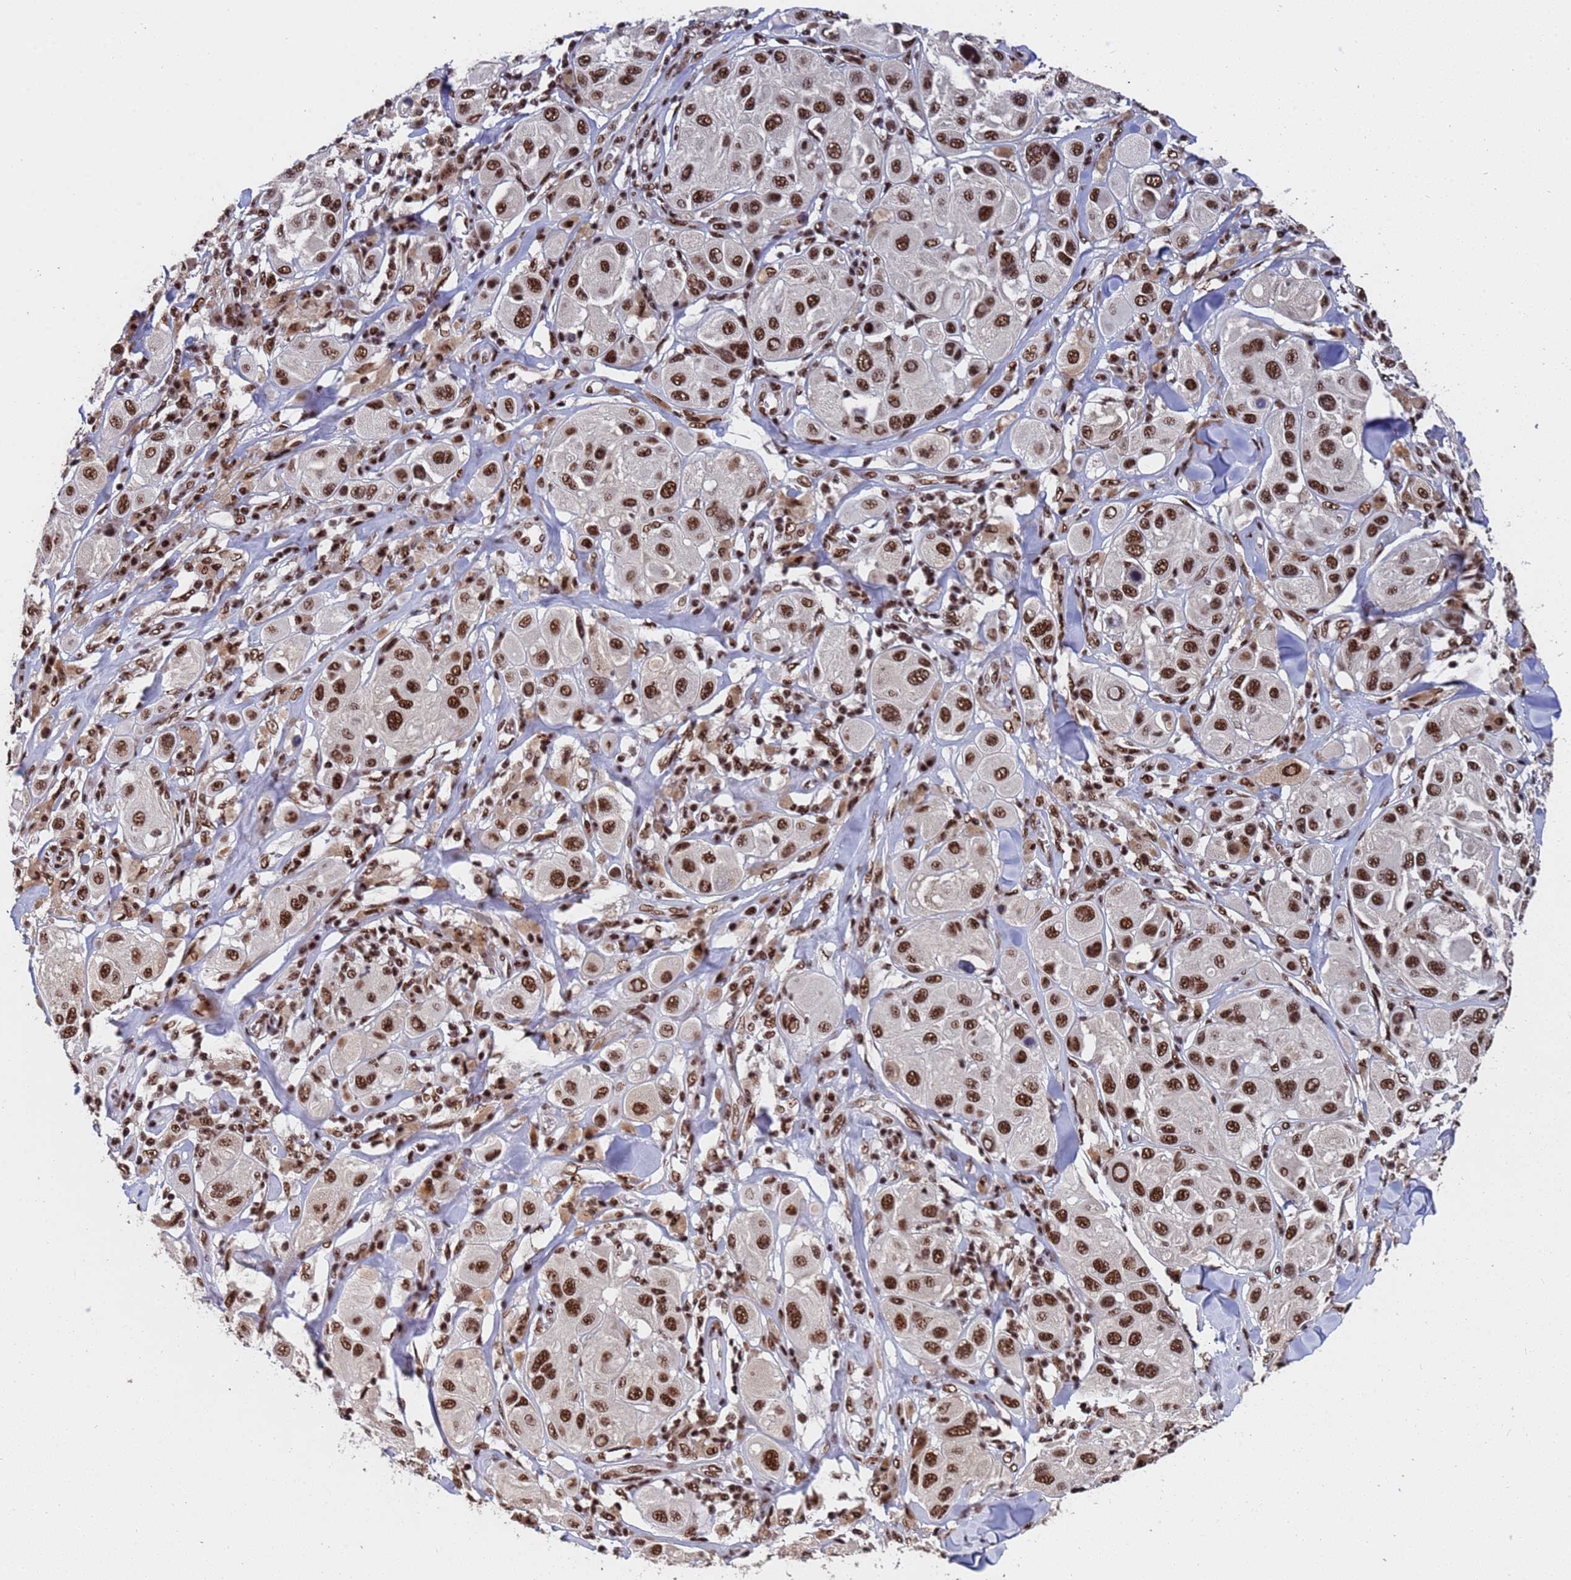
{"staining": {"intensity": "strong", "quantity": ">75%", "location": "nuclear"}, "tissue": "melanoma", "cell_type": "Tumor cells", "image_type": "cancer", "snomed": [{"axis": "morphology", "description": "Malignant melanoma, Metastatic site"}, {"axis": "topography", "description": "Skin"}], "caption": "A histopathology image of human malignant melanoma (metastatic site) stained for a protein exhibits strong nuclear brown staining in tumor cells.", "gene": "SF3B2", "patient": {"sex": "male", "age": 41}}